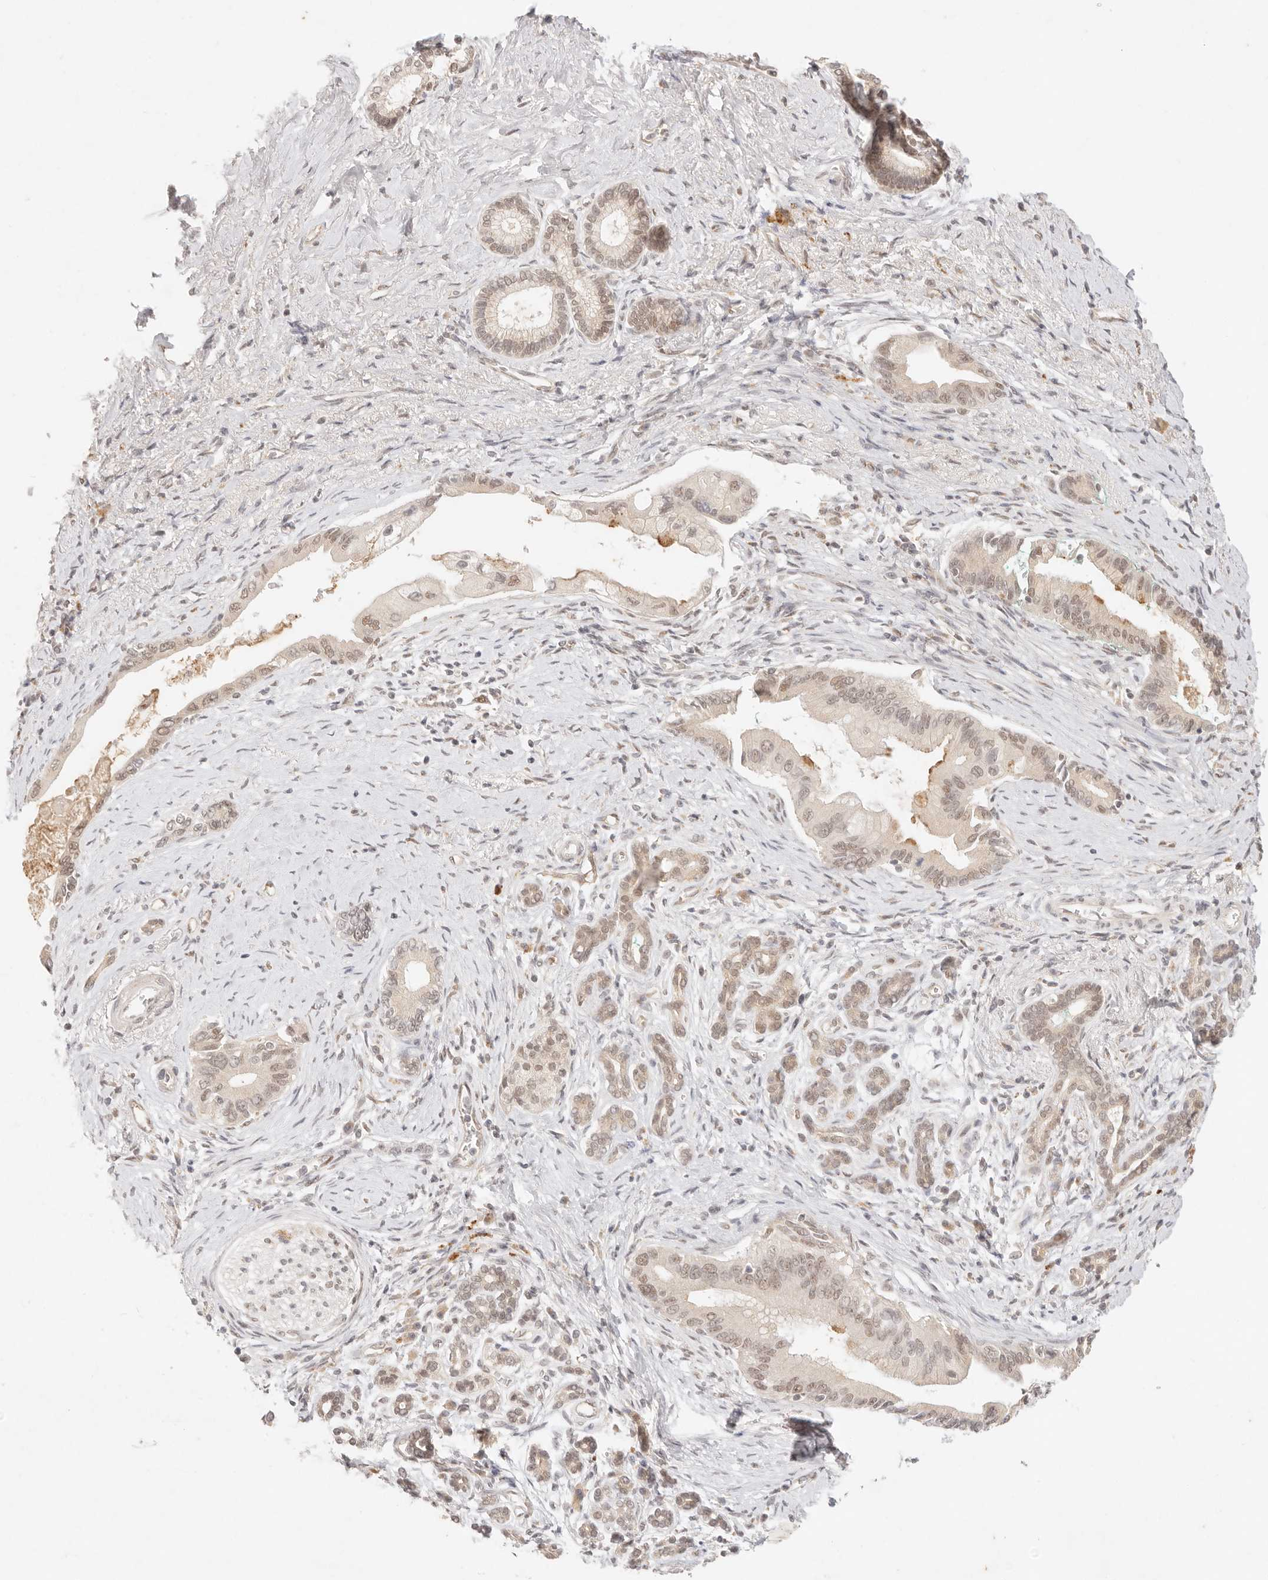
{"staining": {"intensity": "weak", "quantity": "25%-75%", "location": "nuclear"}, "tissue": "pancreatic cancer", "cell_type": "Tumor cells", "image_type": "cancer", "snomed": [{"axis": "morphology", "description": "Adenocarcinoma, NOS"}, {"axis": "topography", "description": "Pancreas"}], "caption": "Pancreatic cancer (adenocarcinoma) tissue displays weak nuclear staining in about 25%-75% of tumor cells, visualized by immunohistochemistry.", "gene": "GPR156", "patient": {"sex": "male", "age": 78}}